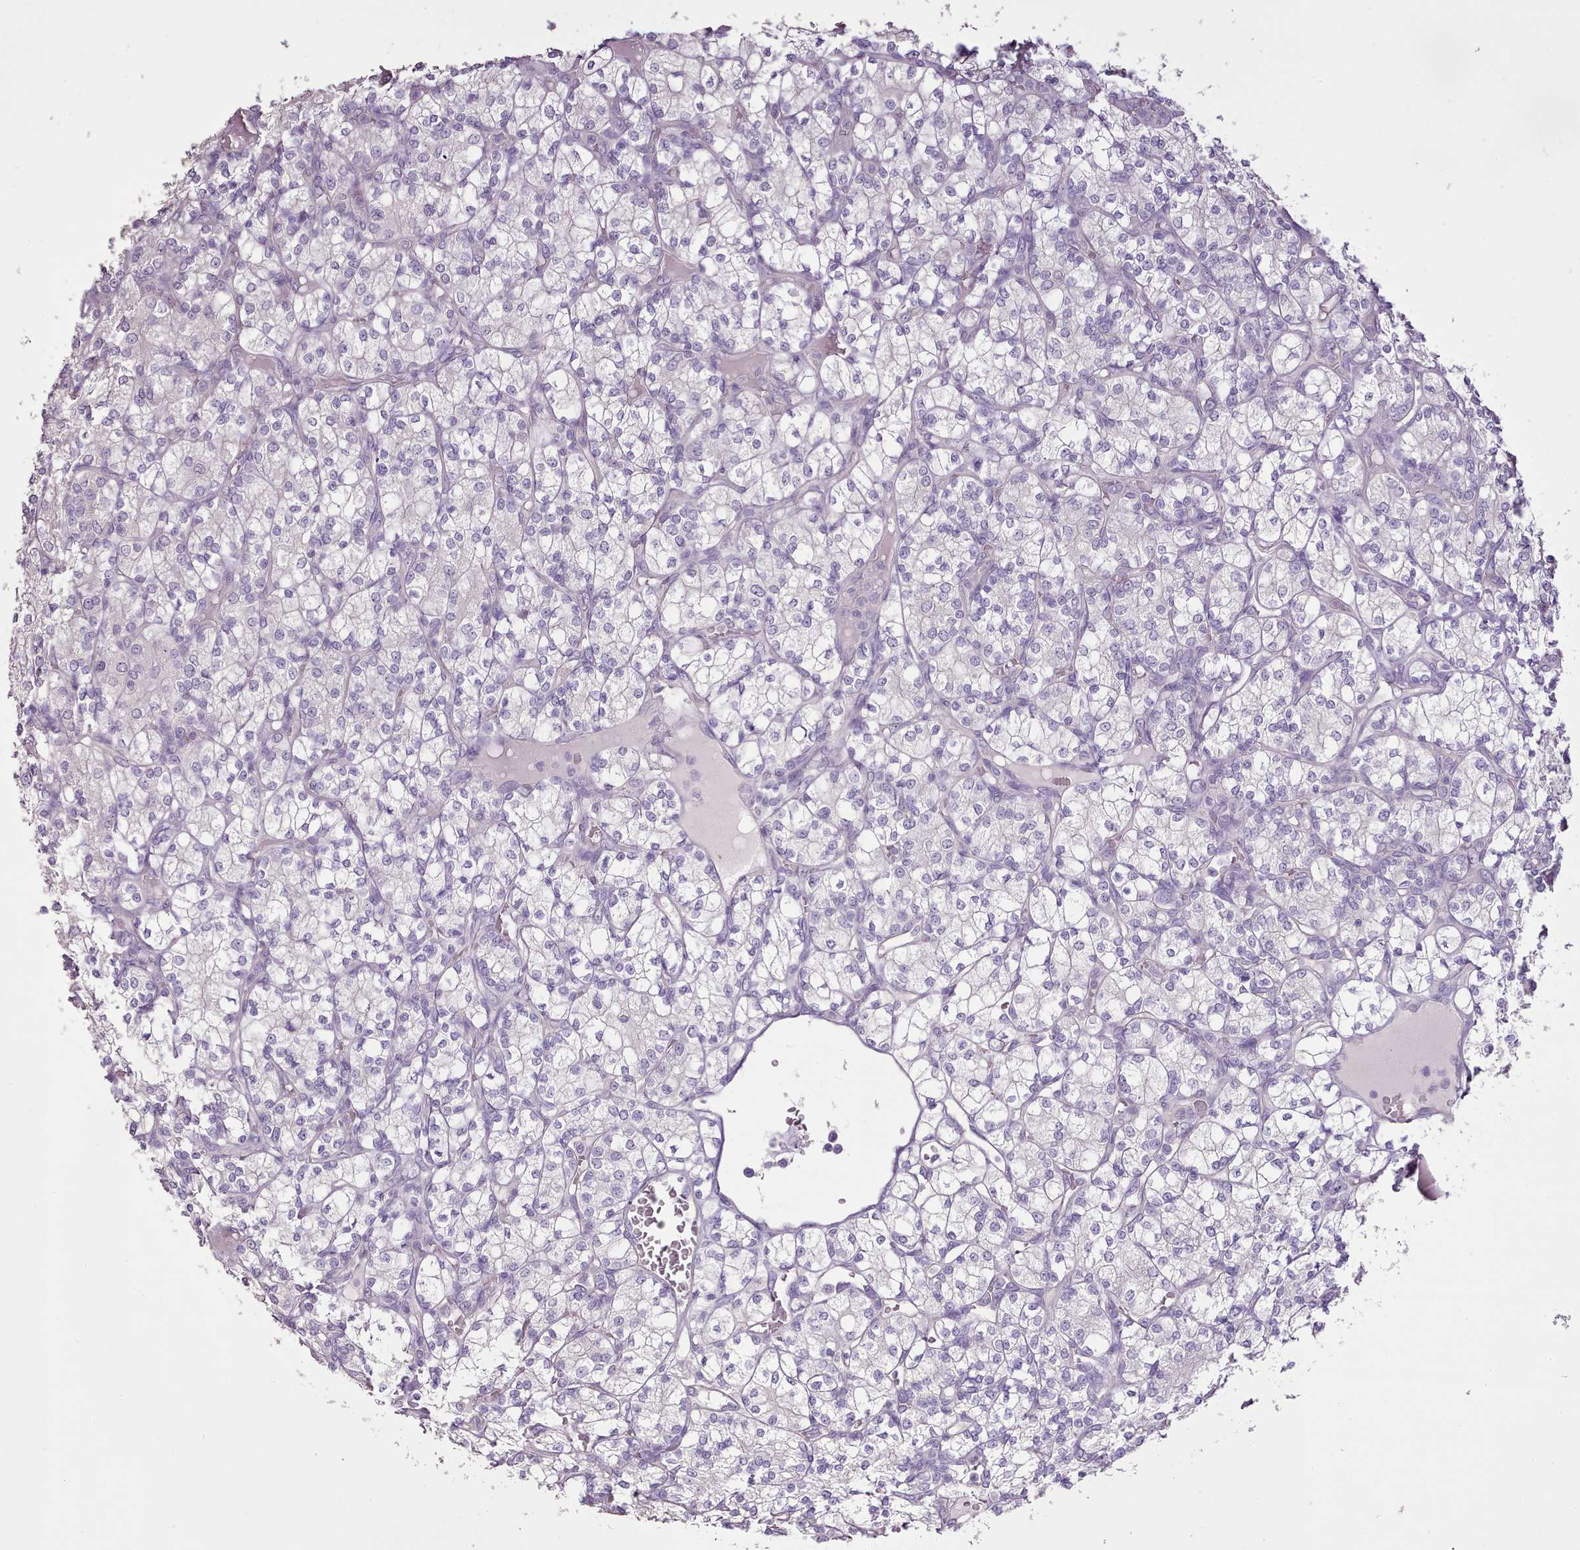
{"staining": {"intensity": "negative", "quantity": "none", "location": "none"}, "tissue": "renal cancer", "cell_type": "Tumor cells", "image_type": "cancer", "snomed": [{"axis": "morphology", "description": "Adenocarcinoma, NOS"}, {"axis": "topography", "description": "Kidney"}], "caption": "Immunohistochemistry (IHC) micrograph of neoplastic tissue: adenocarcinoma (renal) stained with DAB shows no significant protein positivity in tumor cells.", "gene": "BLOC1S2", "patient": {"sex": "male", "age": 77}}